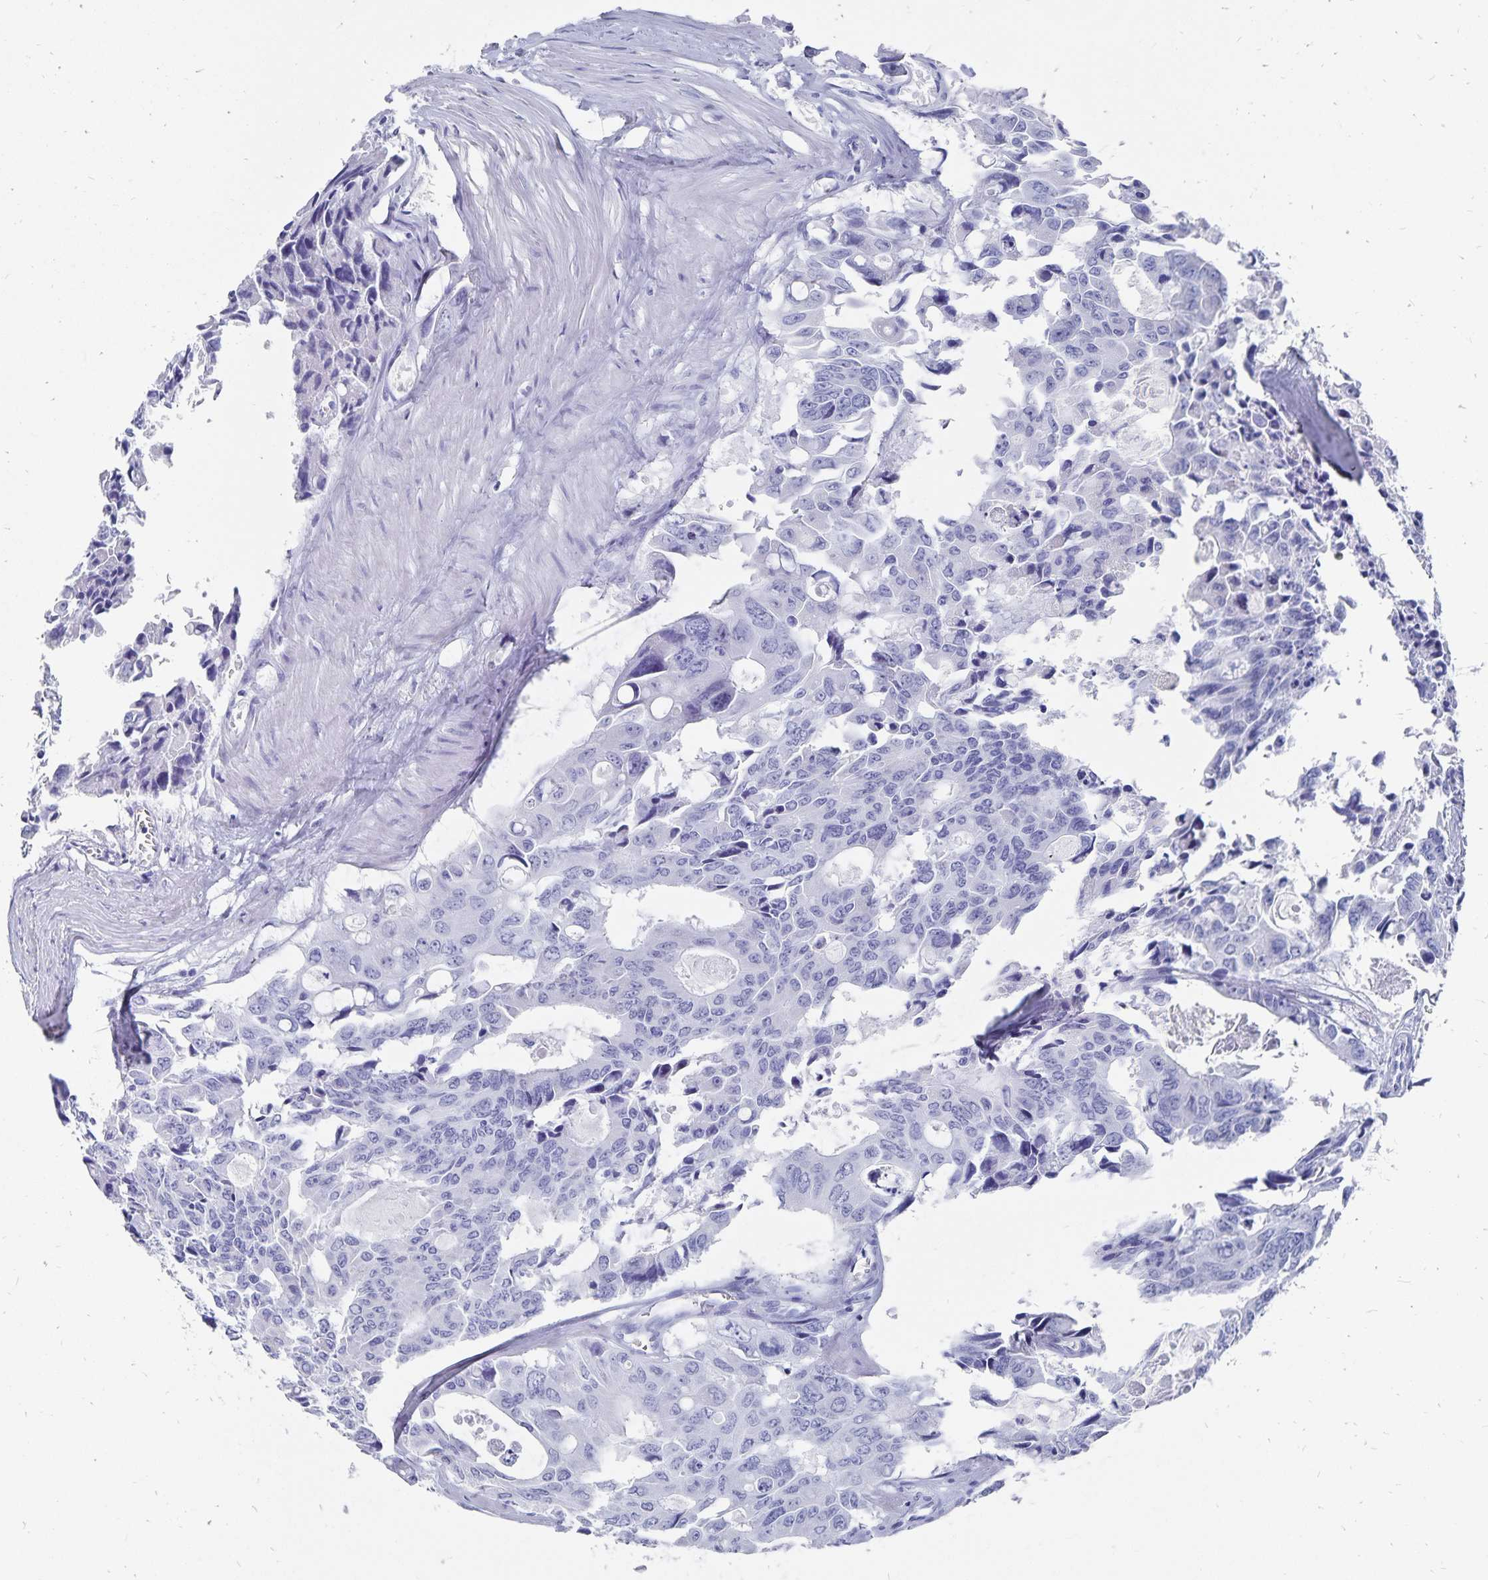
{"staining": {"intensity": "negative", "quantity": "none", "location": "none"}, "tissue": "colorectal cancer", "cell_type": "Tumor cells", "image_type": "cancer", "snomed": [{"axis": "morphology", "description": "Adenocarcinoma, NOS"}, {"axis": "topography", "description": "Rectum"}], "caption": "The immunohistochemistry histopathology image has no significant positivity in tumor cells of colorectal cancer tissue.", "gene": "ADH1A", "patient": {"sex": "male", "age": 76}}